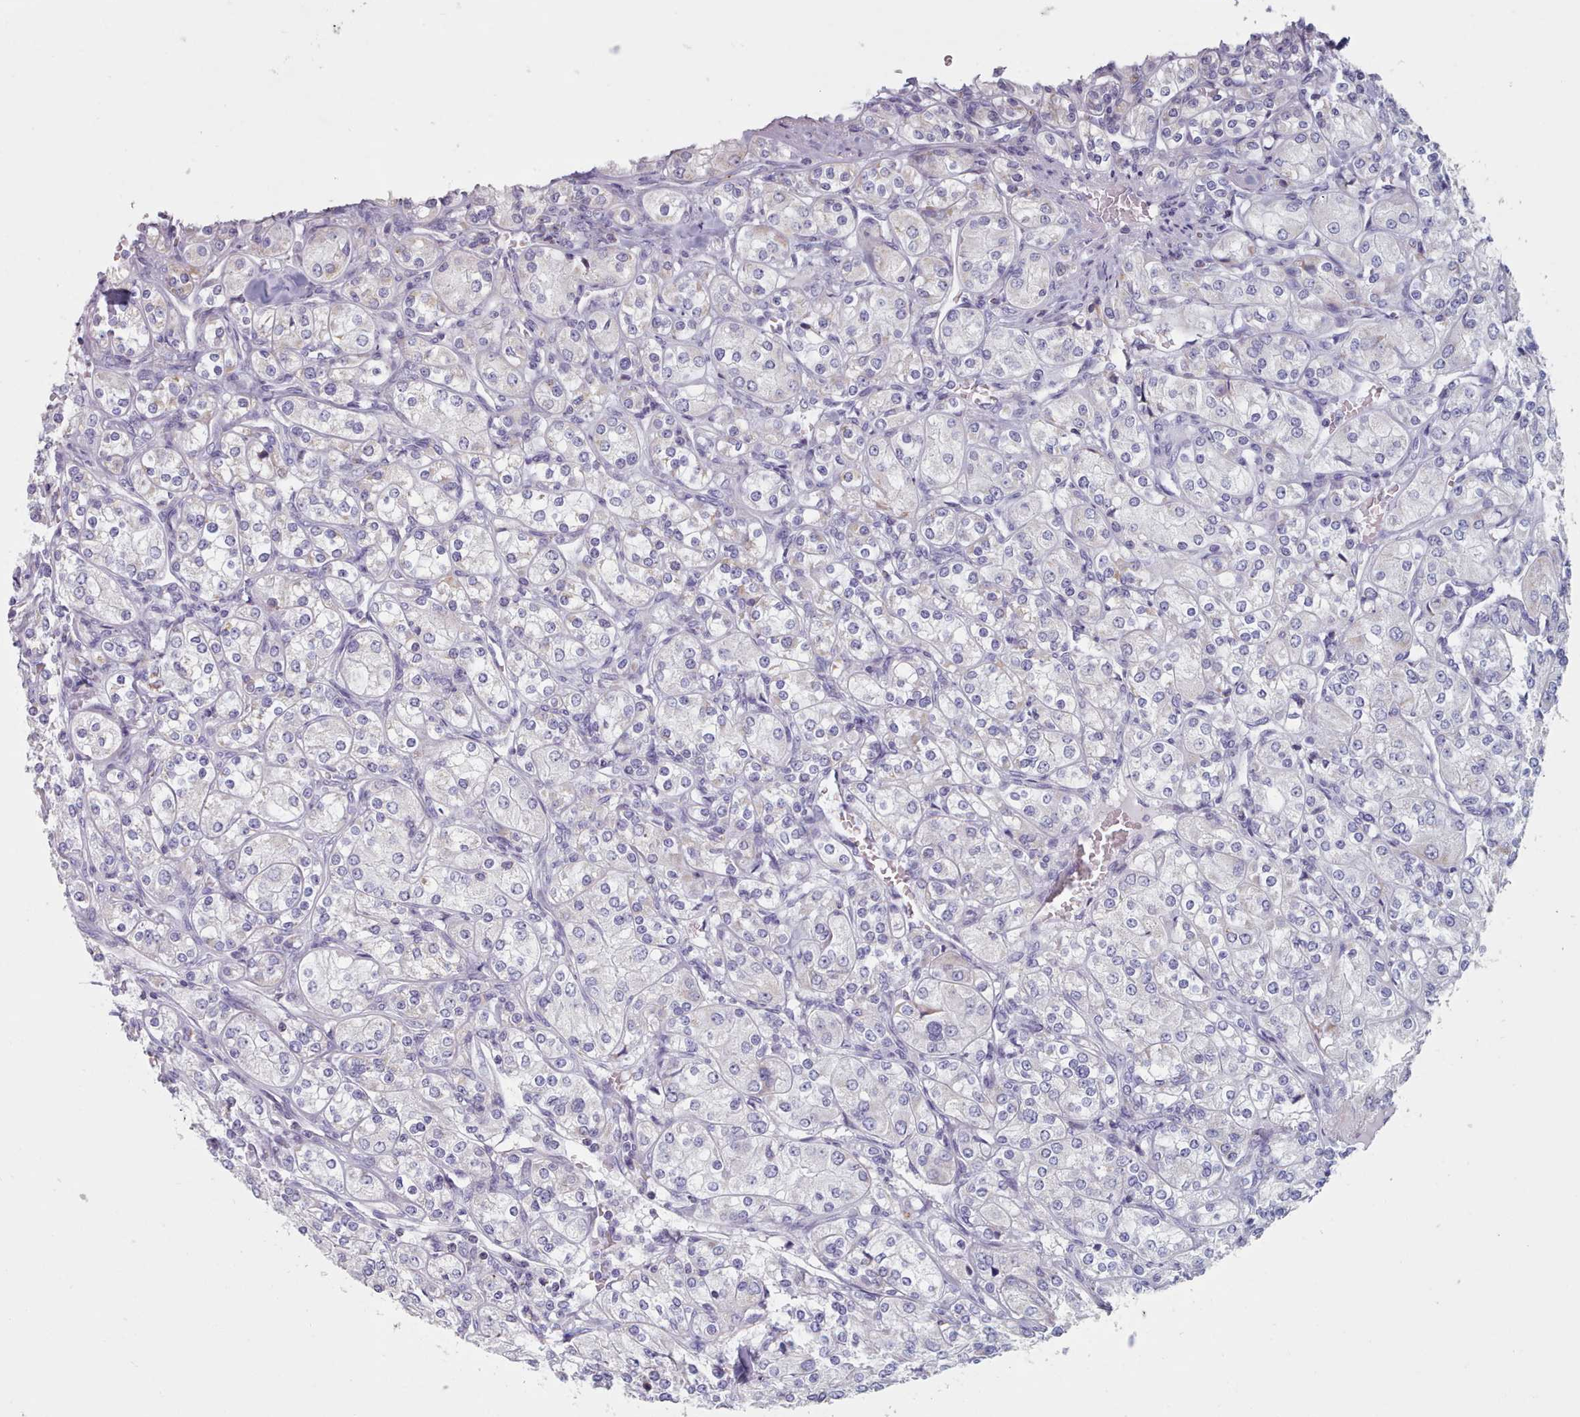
{"staining": {"intensity": "negative", "quantity": "none", "location": "none"}, "tissue": "renal cancer", "cell_type": "Tumor cells", "image_type": "cancer", "snomed": [{"axis": "morphology", "description": "Adenocarcinoma, NOS"}, {"axis": "topography", "description": "Kidney"}], "caption": "Immunohistochemistry (IHC) of human renal cancer (adenocarcinoma) shows no expression in tumor cells.", "gene": "FAM170B", "patient": {"sex": "male", "age": 77}}